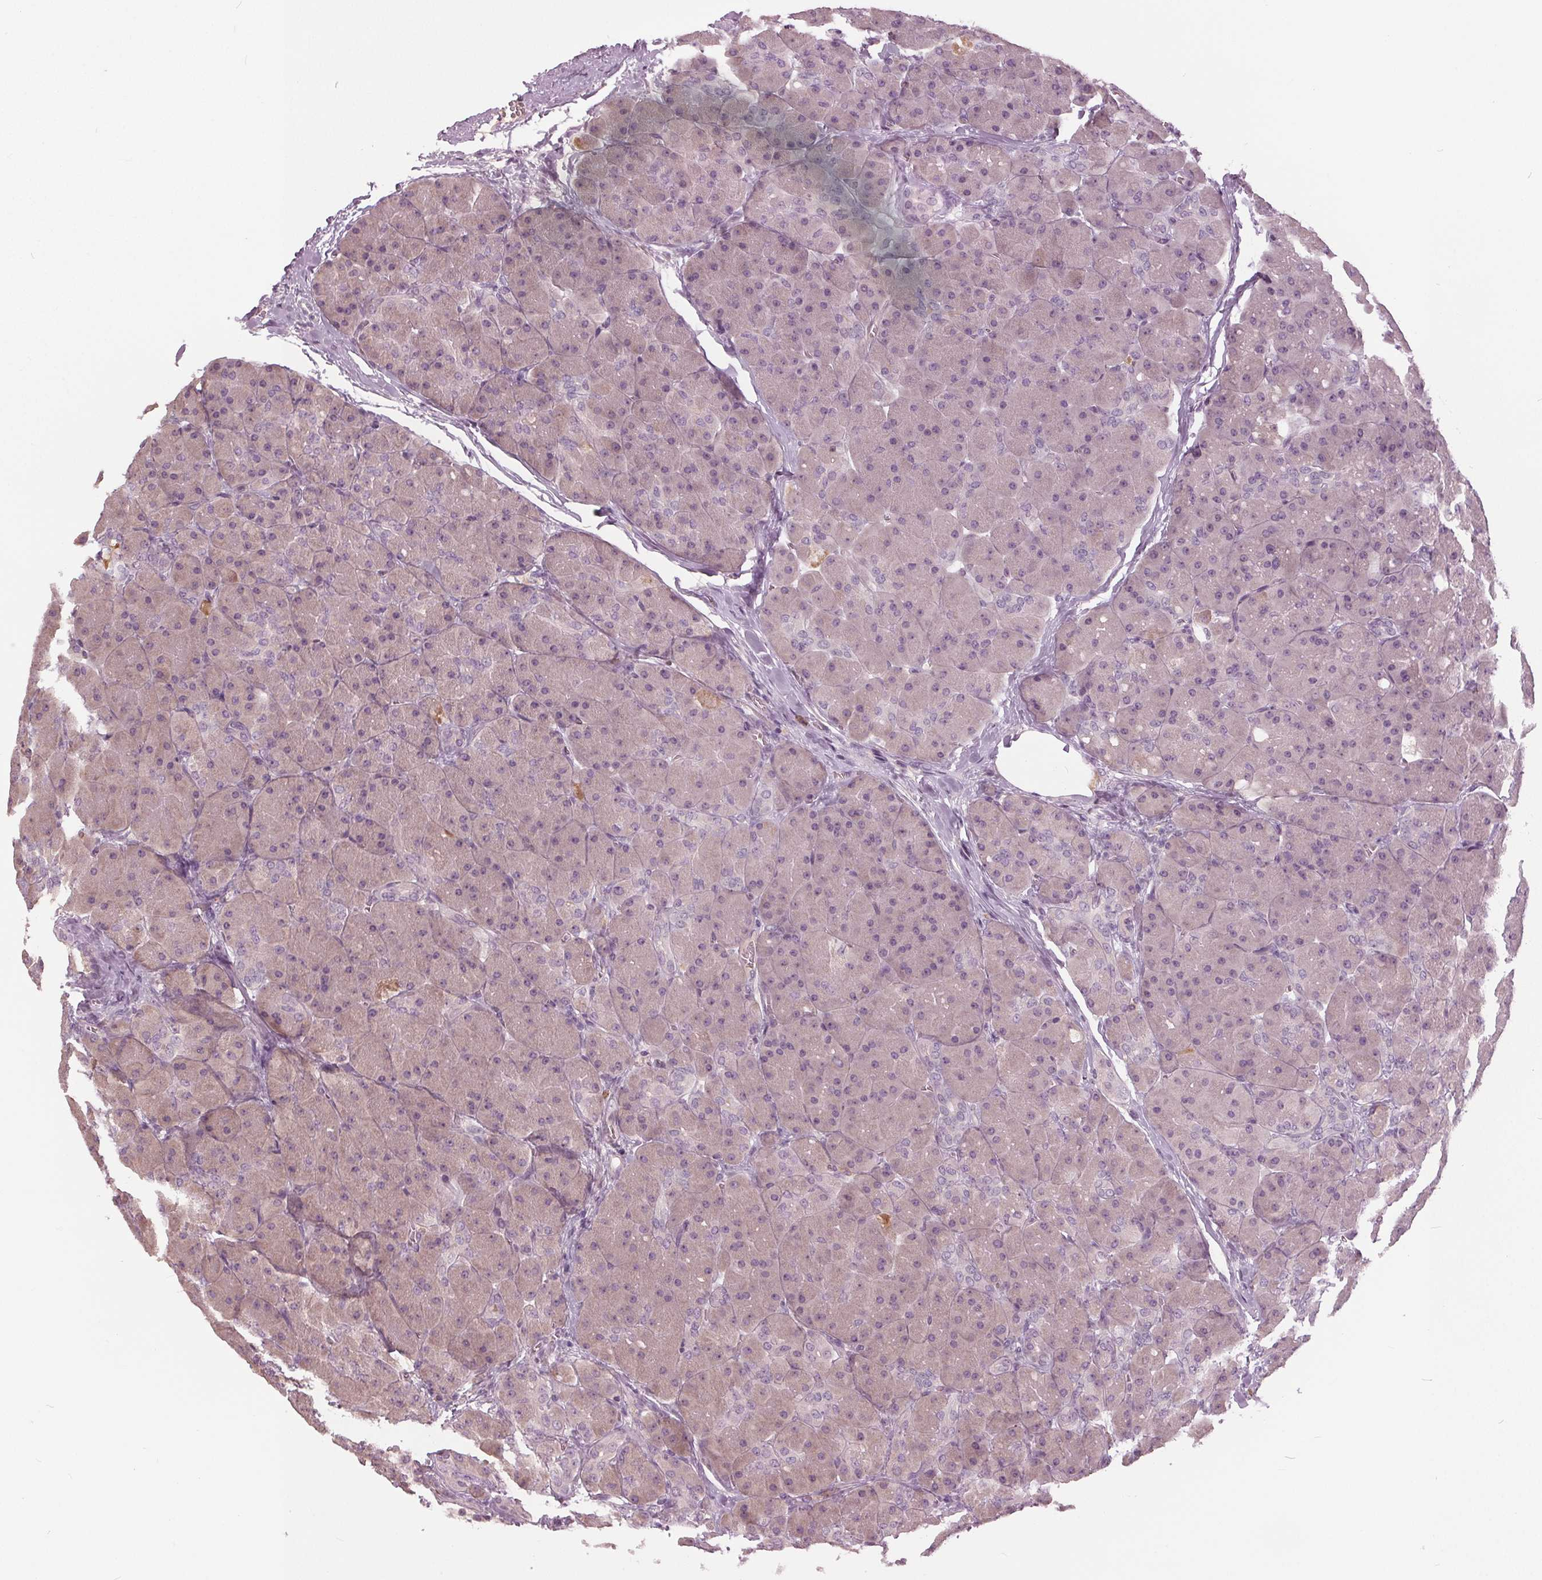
{"staining": {"intensity": "negative", "quantity": "none", "location": "none"}, "tissue": "pancreas", "cell_type": "Exocrine glandular cells", "image_type": "normal", "snomed": [{"axis": "morphology", "description": "Normal tissue, NOS"}, {"axis": "topography", "description": "Pancreas"}], "caption": "IHC photomicrograph of unremarkable human pancreas stained for a protein (brown), which demonstrates no positivity in exocrine glandular cells. The staining is performed using DAB (3,3'-diaminobenzidine) brown chromogen with nuclei counter-stained in using hematoxylin.", "gene": "KLK13", "patient": {"sex": "male", "age": 55}}